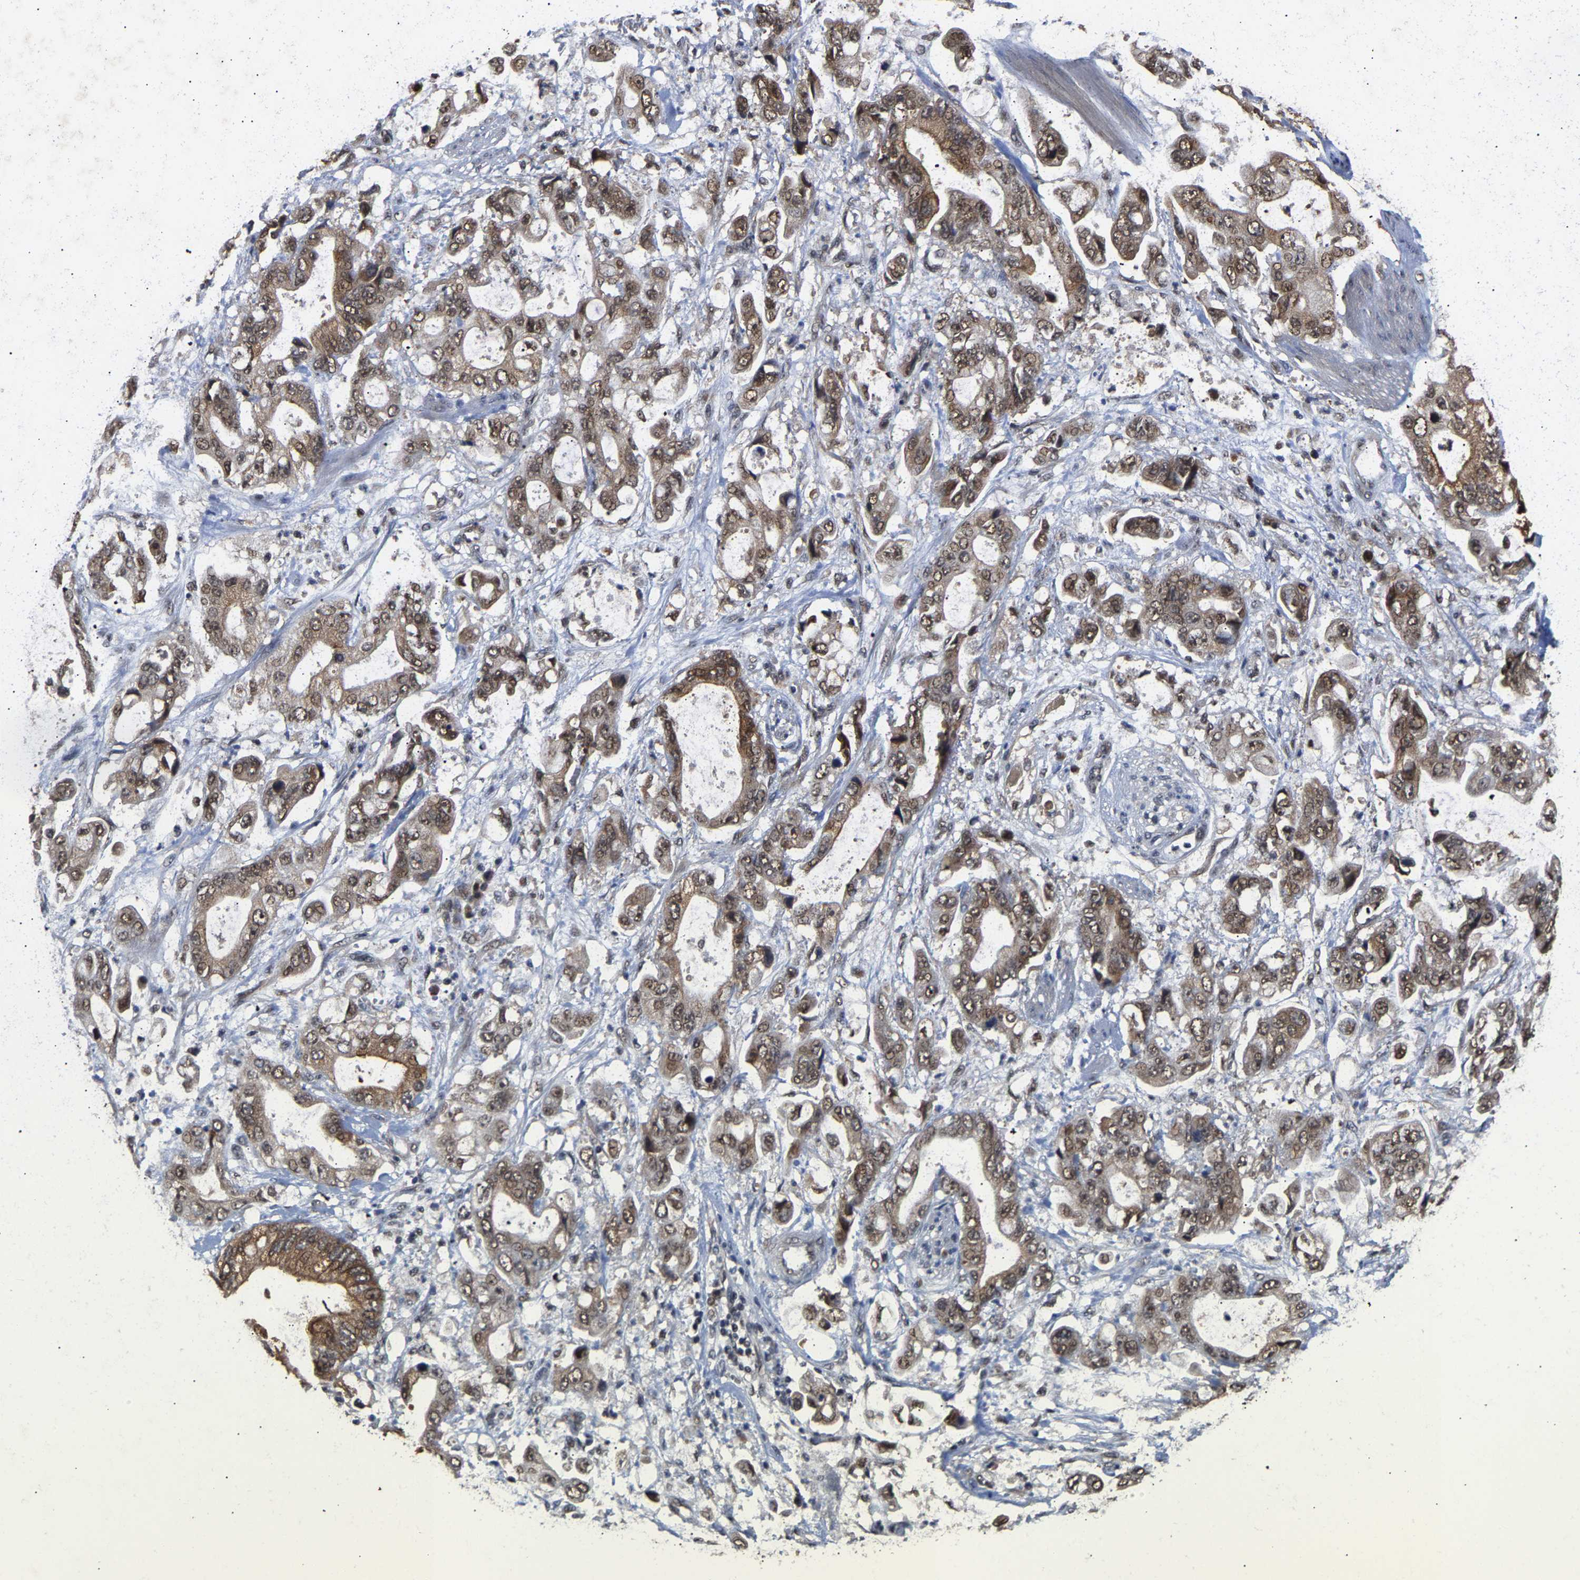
{"staining": {"intensity": "moderate", "quantity": ">75%", "location": "cytoplasmic/membranous"}, "tissue": "stomach cancer", "cell_type": "Tumor cells", "image_type": "cancer", "snomed": [{"axis": "morphology", "description": "Normal tissue, NOS"}, {"axis": "morphology", "description": "Adenocarcinoma, NOS"}, {"axis": "topography", "description": "Stomach"}], "caption": "Protein expression analysis of human stomach cancer reveals moderate cytoplasmic/membranous expression in about >75% of tumor cells. The protein is shown in brown color, while the nuclei are stained blue.", "gene": "CLIP2", "patient": {"sex": "male", "age": 62}}